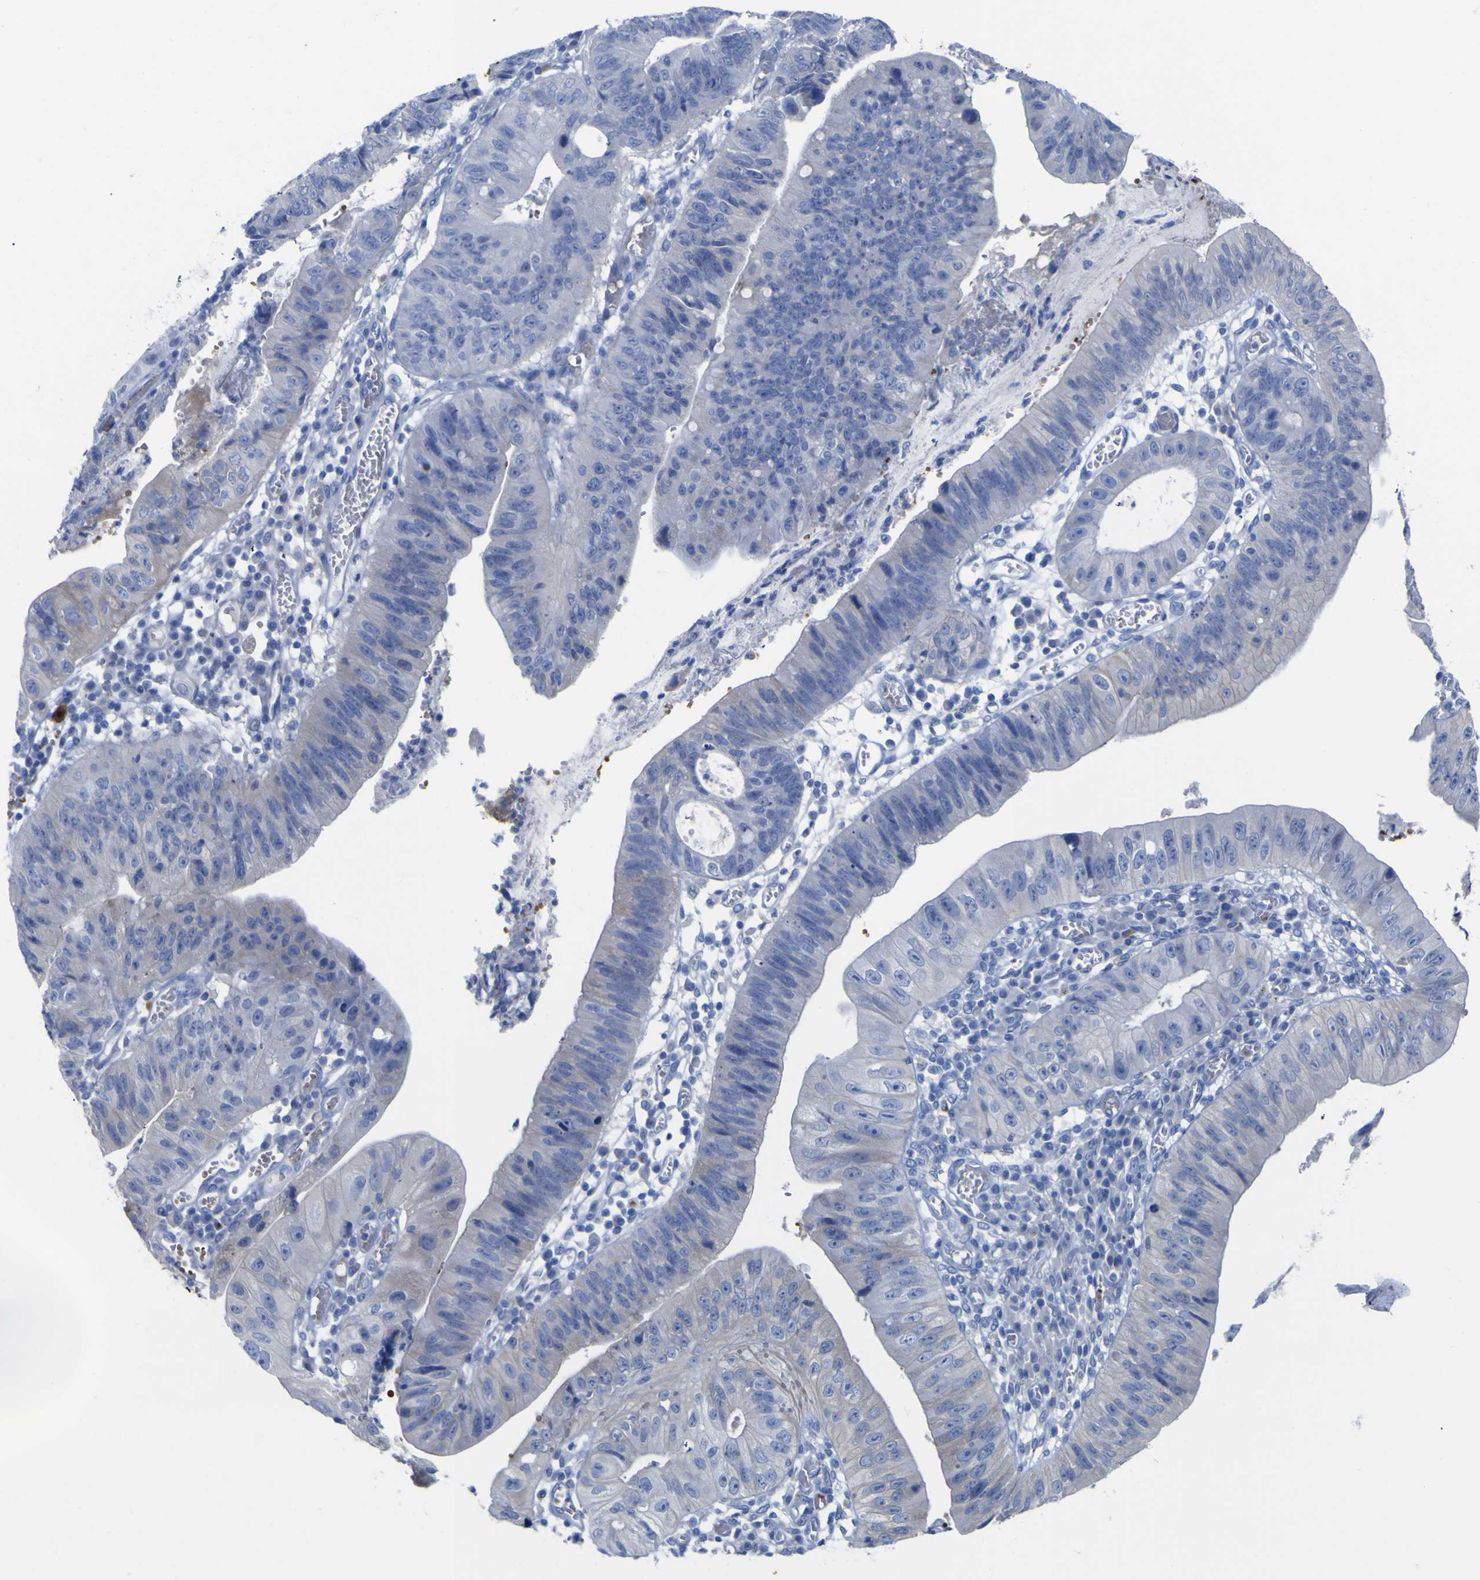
{"staining": {"intensity": "negative", "quantity": "none", "location": "none"}, "tissue": "stomach cancer", "cell_type": "Tumor cells", "image_type": "cancer", "snomed": [{"axis": "morphology", "description": "Adenocarcinoma, NOS"}, {"axis": "topography", "description": "Stomach"}], "caption": "DAB (3,3'-diaminobenzidine) immunohistochemical staining of stomach cancer exhibits no significant expression in tumor cells.", "gene": "GCM1", "patient": {"sex": "male", "age": 59}}